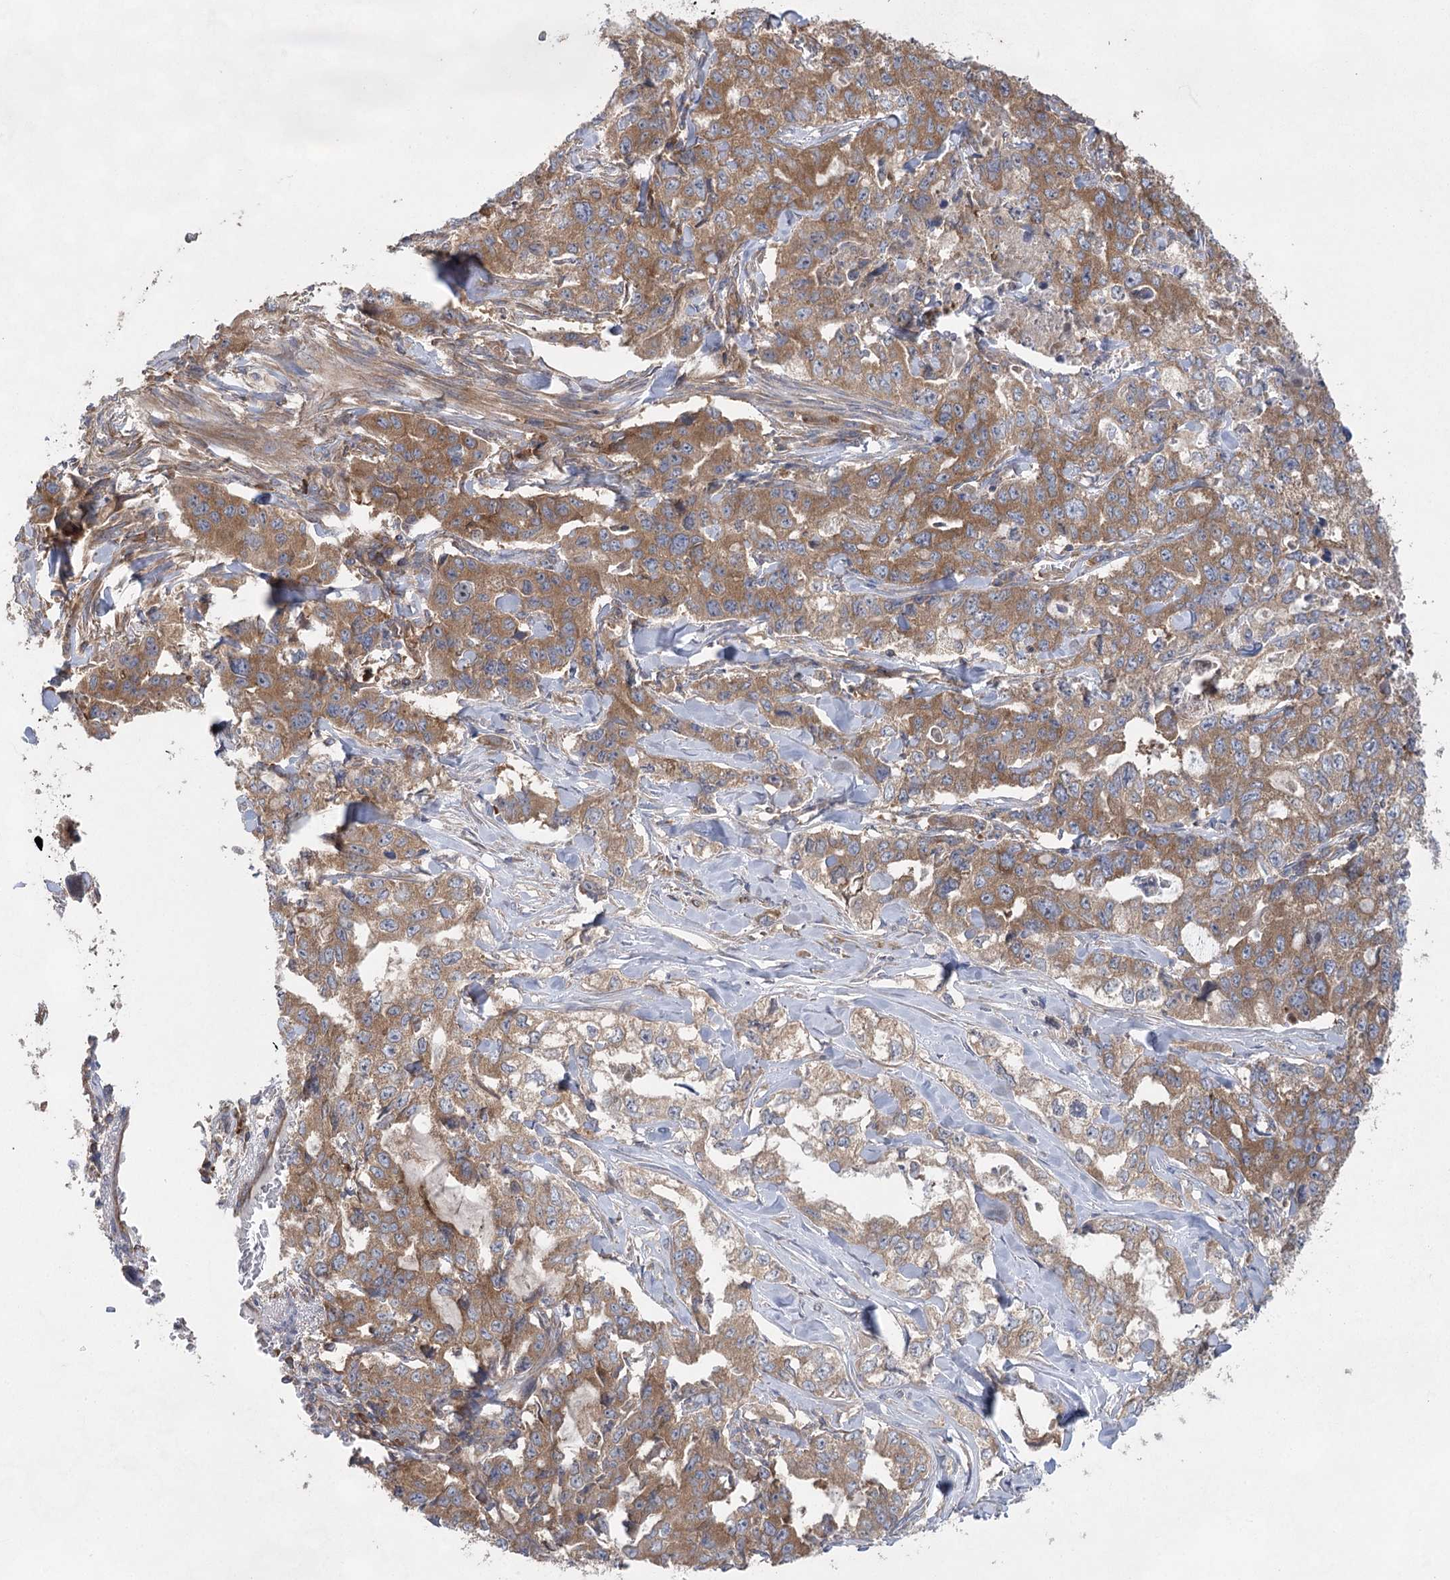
{"staining": {"intensity": "moderate", "quantity": ">75%", "location": "cytoplasmic/membranous"}, "tissue": "lung cancer", "cell_type": "Tumor cells", "image_type": "cancer", "snomed": [{"axis": "morphology", "description": "Adenocarcinoma, NOS"}, {"axis": "topography", "description": "Lung"}], "caption": "There is medium levels of moderate cytoplasmic/membranous positivity in tumor cells of lung cancer (adenocarcinoma), as demonstrated by immunohistochemical staining (brown color).", "gene": "EIF3A", "patient": {"sex": "female", "age": 51}}